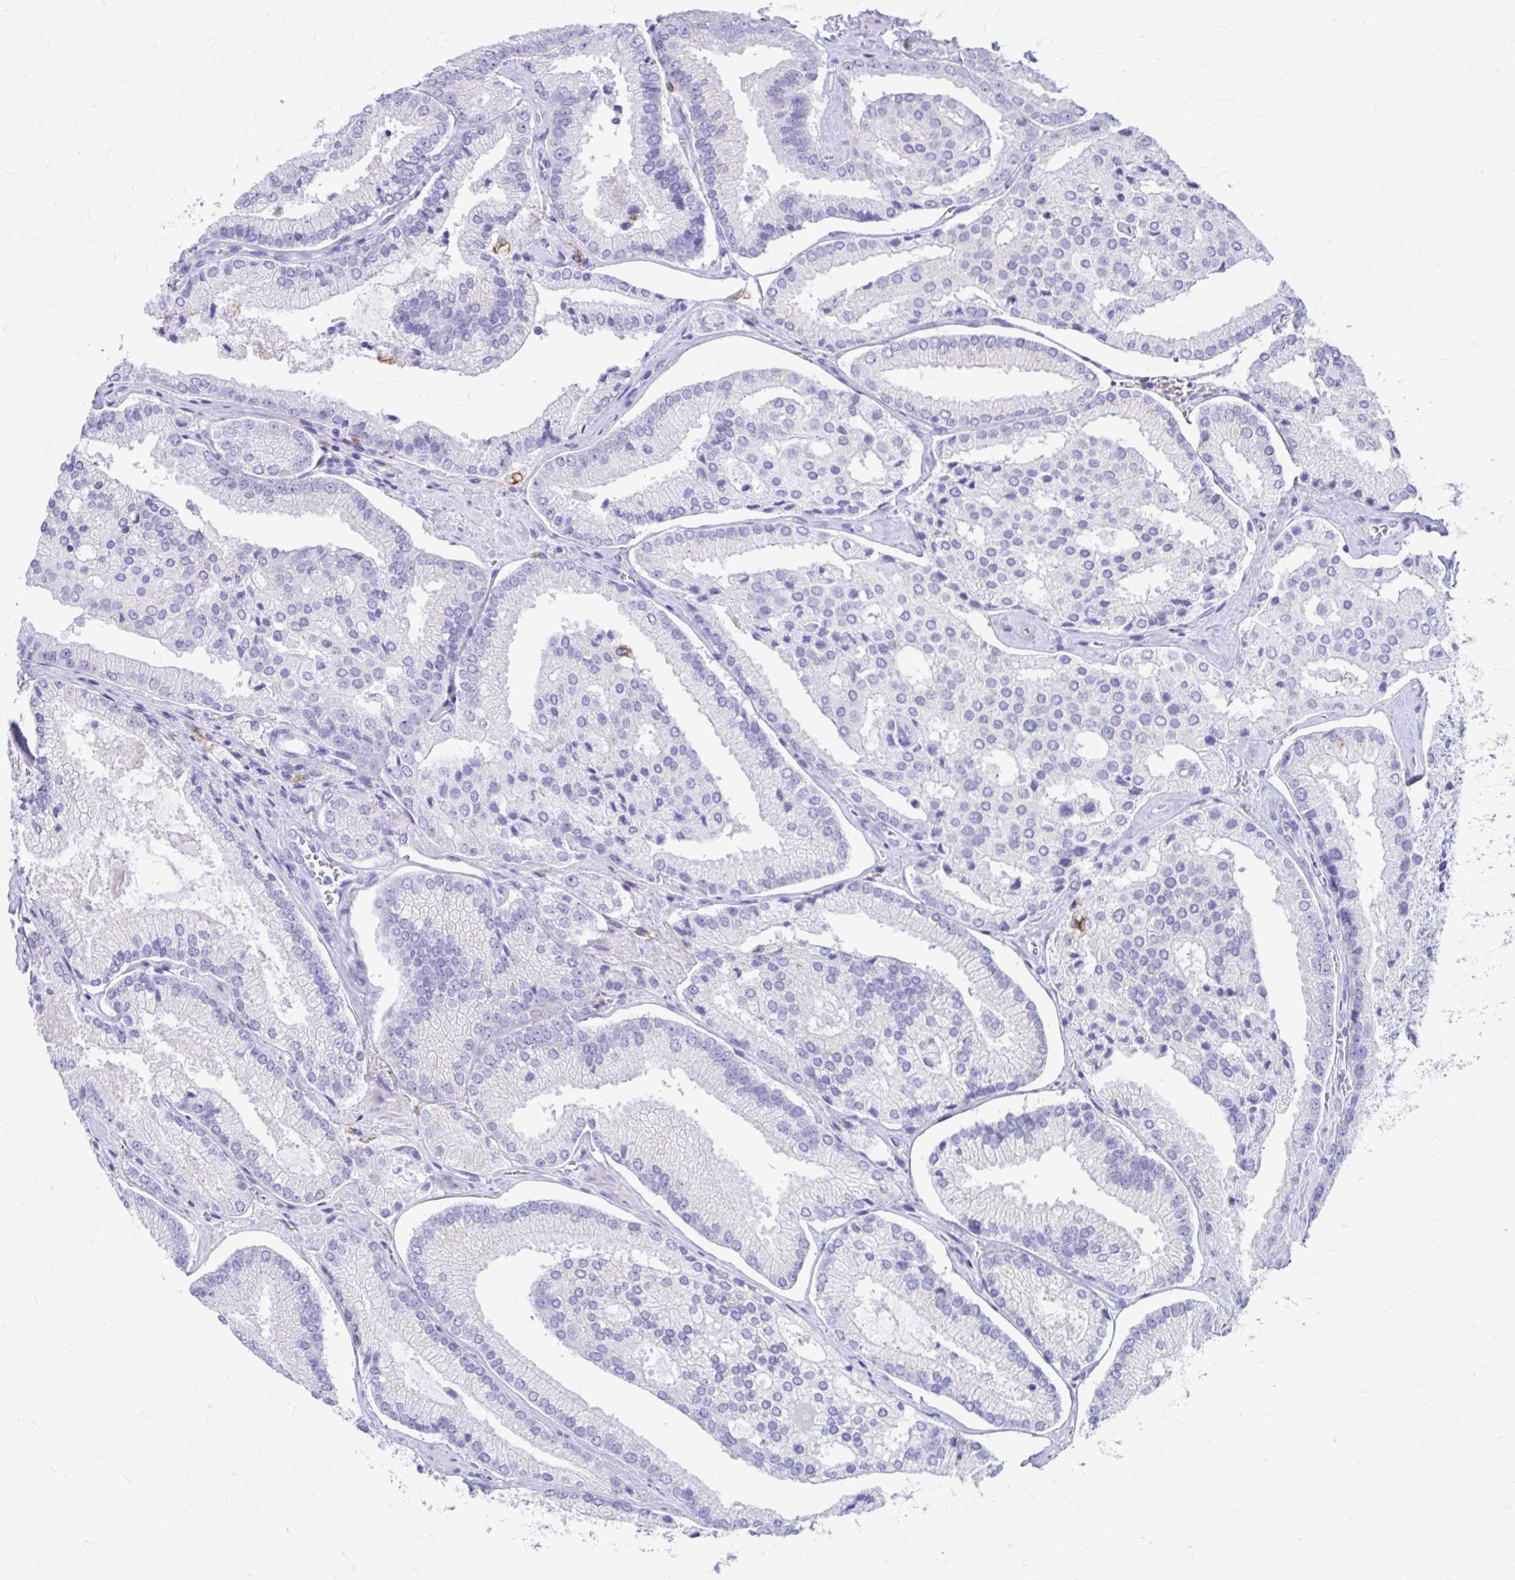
{"staining": {"intensity": "negative", "quantity": "none", "location": "none"}, "tissue": "prostate cancer", "cell_type": "Tumor cells", "image_type": "cancer", "snomed": [{"axis": "morphology", "description": "Adenocarcinoma, High grade"}, {"axis": "topography", "description": "Prostate"}], "caption": "A histopathology image of human prostate cancer (high-grade adenocarcinoma) is negative for staining in tumor cells. (Stains: DAB (3,3'-diaminobenzidine) IHC with hematoxylin counter stain, Microscopy: brightfield microscopy at high magnification).", "gene": "ZNF699", "patient": {"sex": "male", "age": 73}}